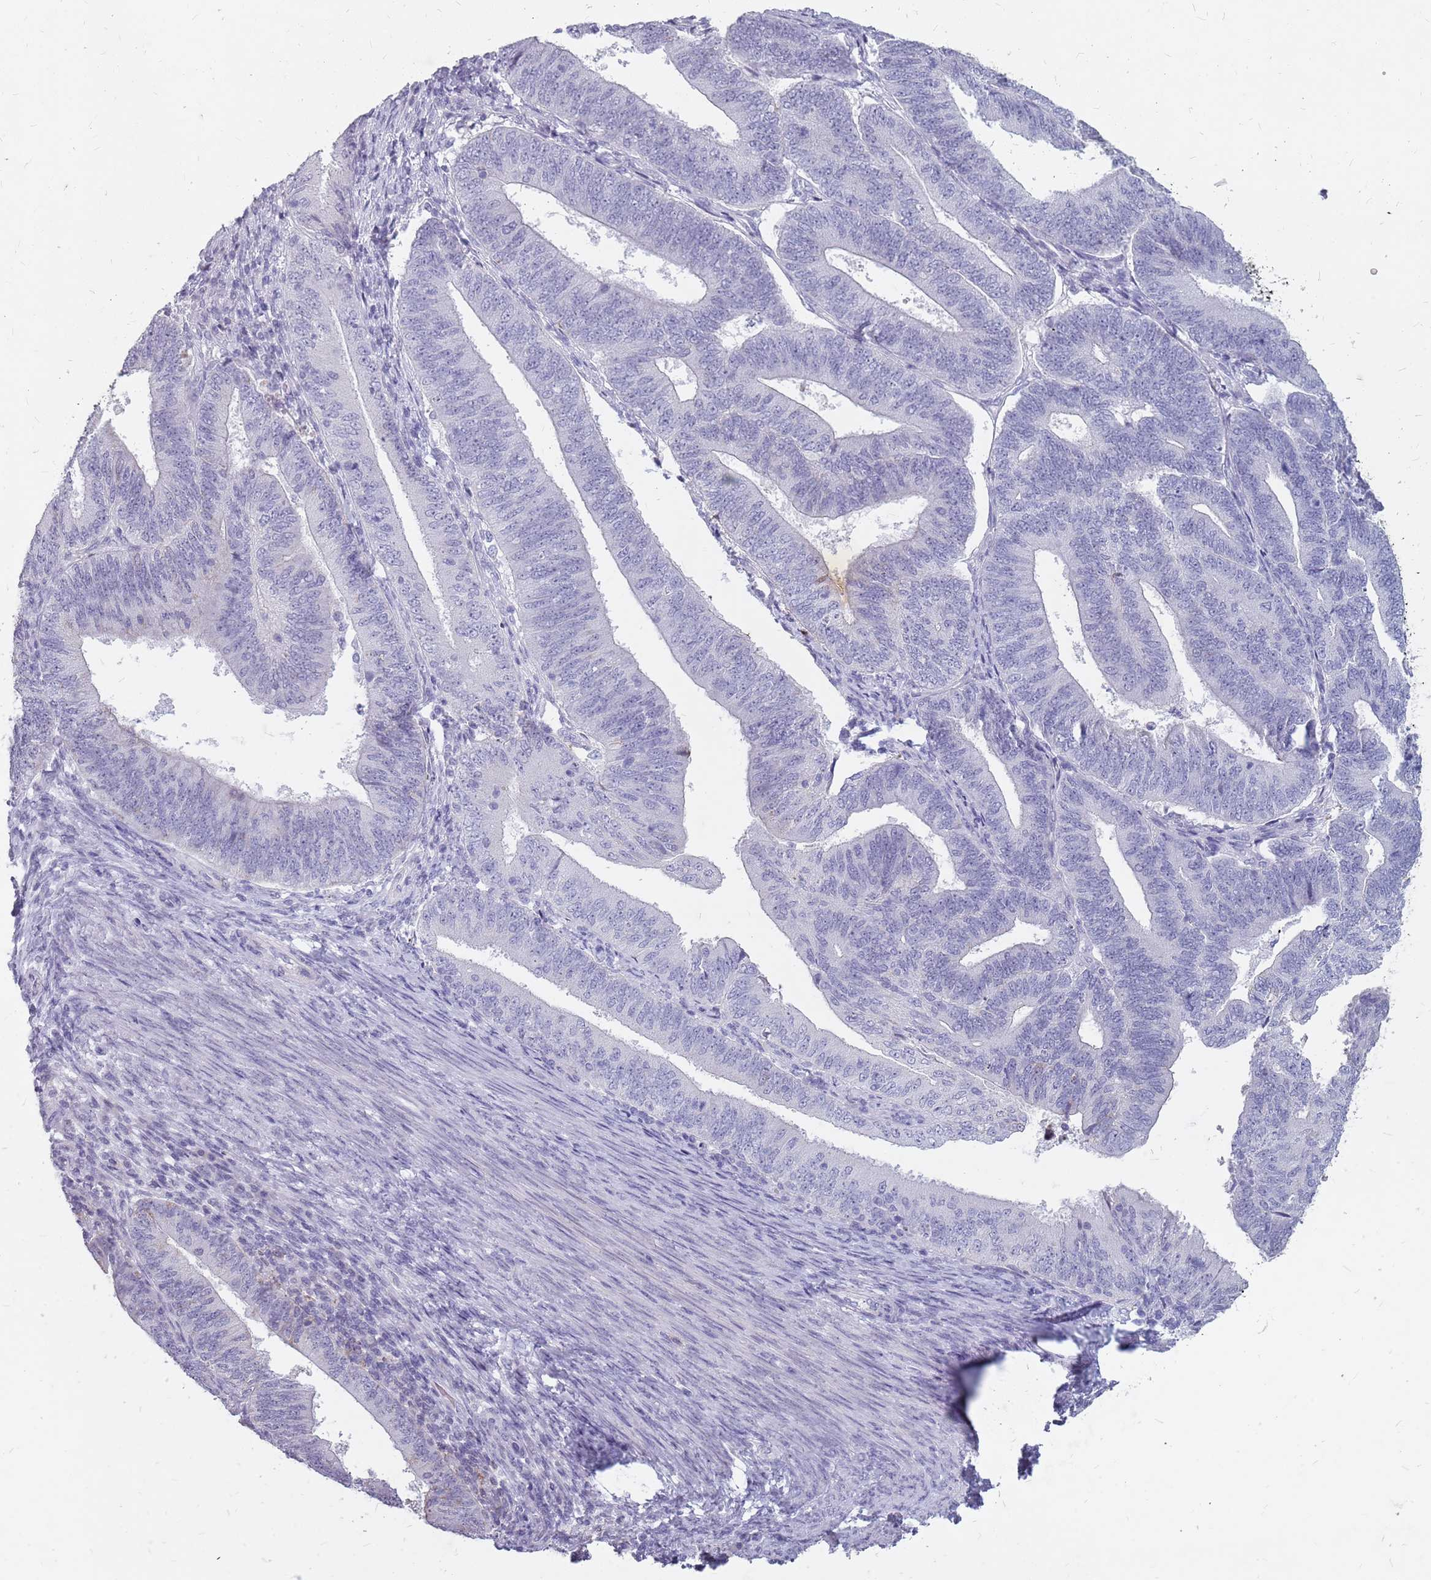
{"staining": {"intensity": "negative", "quantity": "none", "location": "none"}, "tissue": "endometrial cancer", "cell_type": "Tumor cells", "image_type": "cancer", "snomed": [{"axis": "morphology", "description": "Adenocarcinoma, NOS"}, {"axis": "topography", "description": "Endometrium"}], "caption": "Adenocarcinoma (endometrial) was stained to show a protein in brown. There is no significant staining in tumor cells.", "gene": "NEK6", "patient": {"sex": "female", "age": 70}}